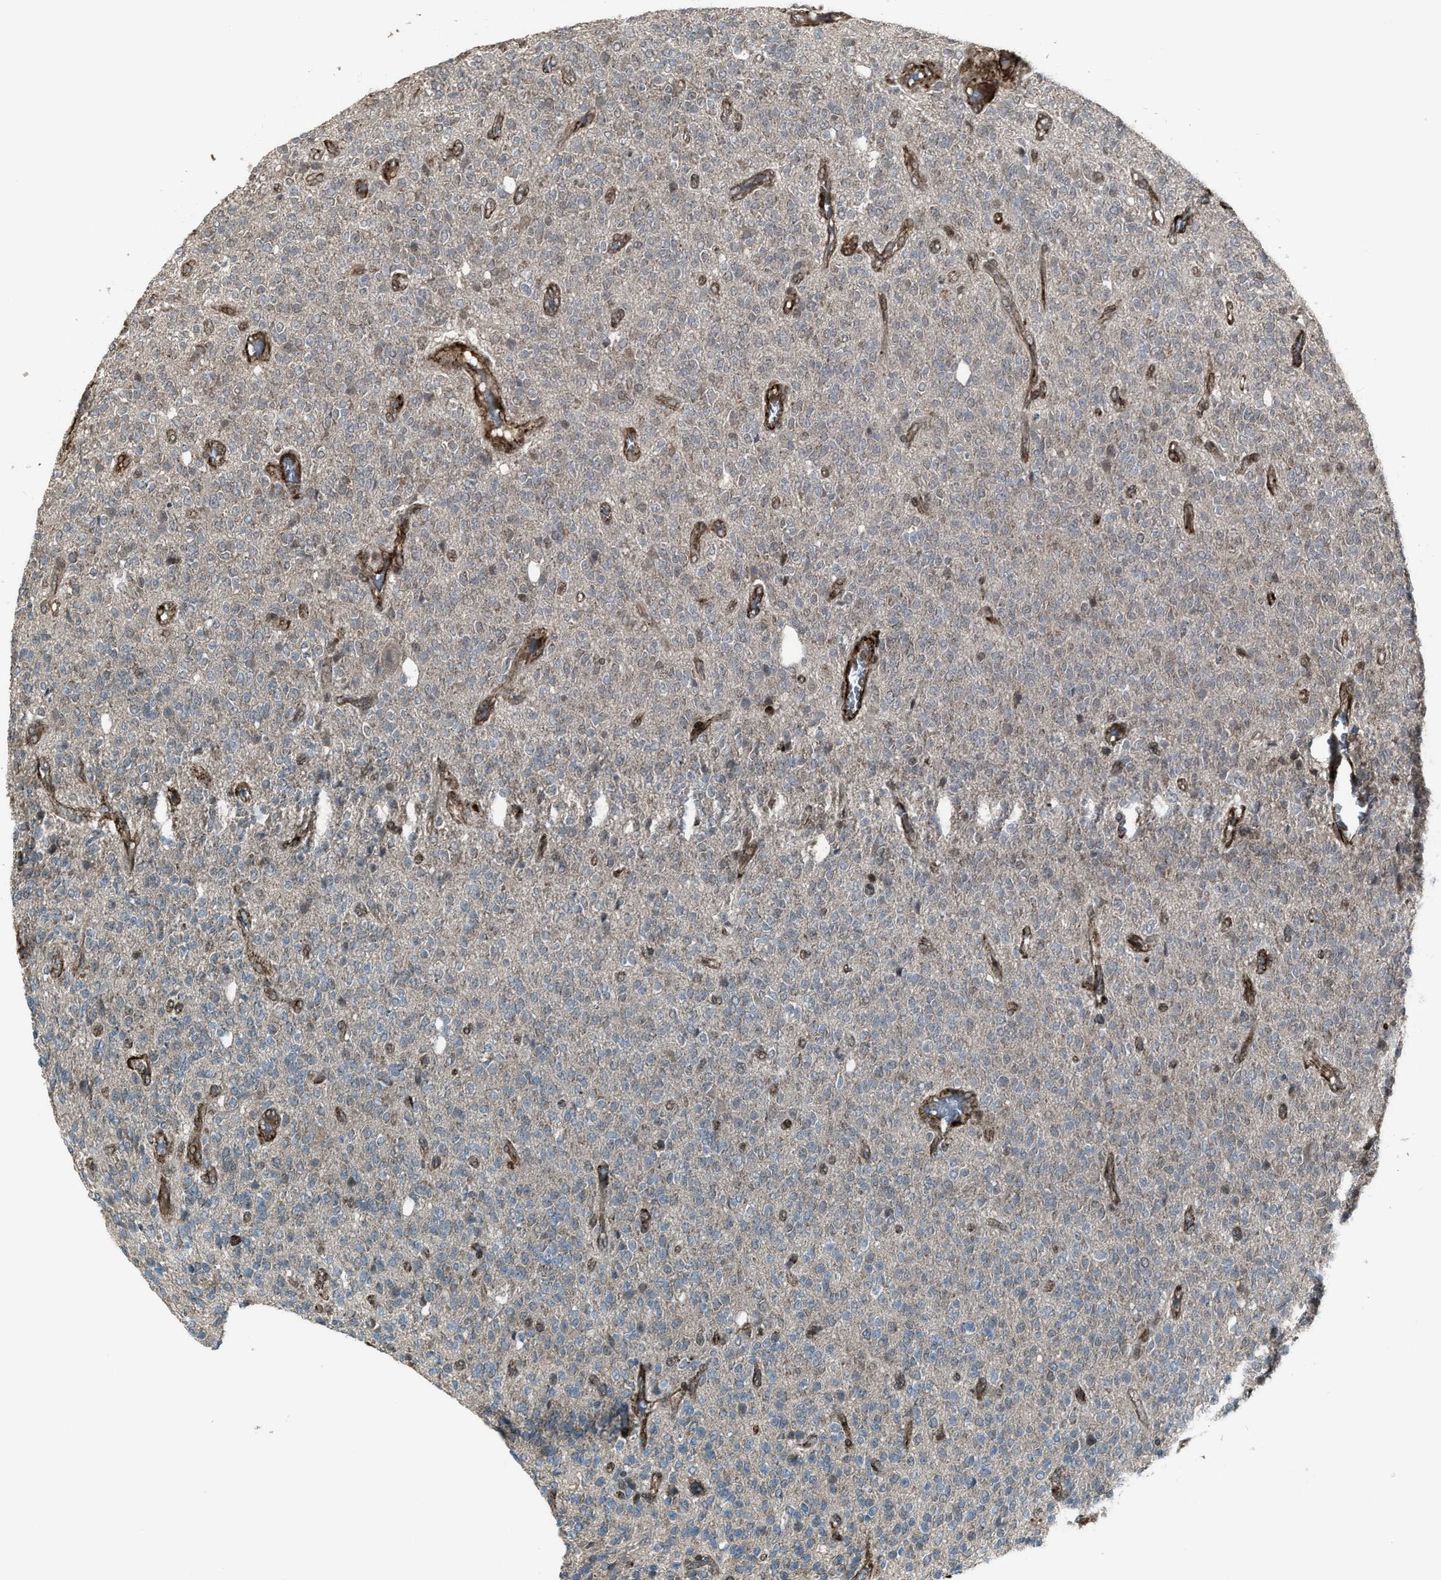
{"staining": {"intensity": "weak", "quantity": "<25%", "location": "nuclear"}, "tissue": "glioma", "cell_type": "Tumor cells", "image_type": "cancer", "snomed": [{"axis": "morphology", "description": "Glioma, malignant, High grade"}, {"axis": "topography", "description": "Brain"}], "caption": "High power microscopy image of an immunohistochemistry (IHC) image of glioma, revealing no significant expression in tumor cells.", "gene": "DPF2", "patient": {"sex": "male", "age": 34}}